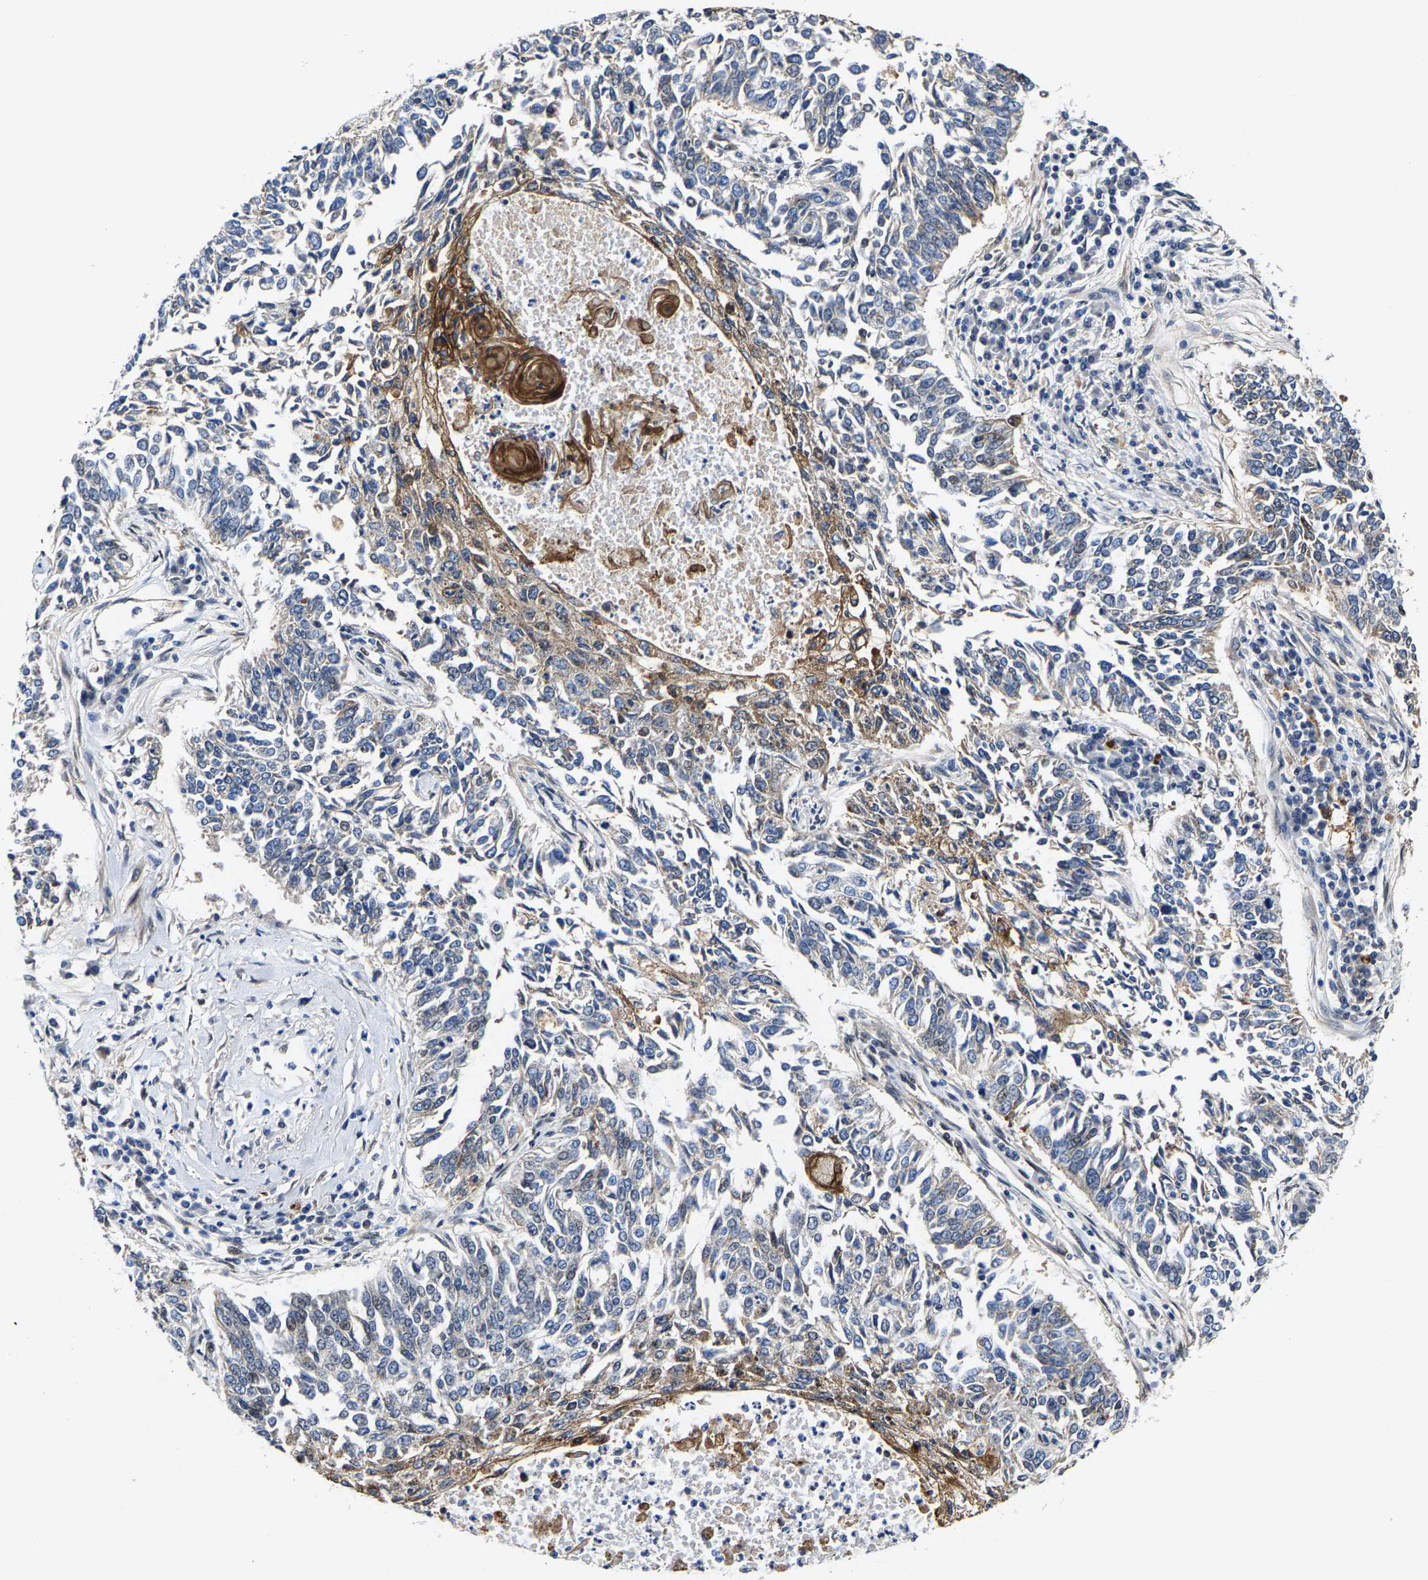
{"staining": {"intensity": "moderate", "quantity": "<25%", "location": "cytoplasmic/membranous"}, "tissue": "lung cancer", "cell_type": "Tumor cells", "image_type": "cancer", "snomed": [{"axis": "morphology", "description": "Normal tissue, NOS"}, {"axis": "morphology", "description": "Squamous cell carcinoma, NOS"}, {"axis": "topography", "description": "Cartilage tissue"}, {"axis": "topography", "description": "Bronchus"}, {"axis": "topography", "description": "Lung"}], "caption": "Brown immunohistochemical staining in lung squamous cell carcinoma displays moderate cytoplasmic/membranous positivity in about <25% of tumor cells.", "gene": "GTPBP10", "patient": {"sex": "female", "age": 49}}